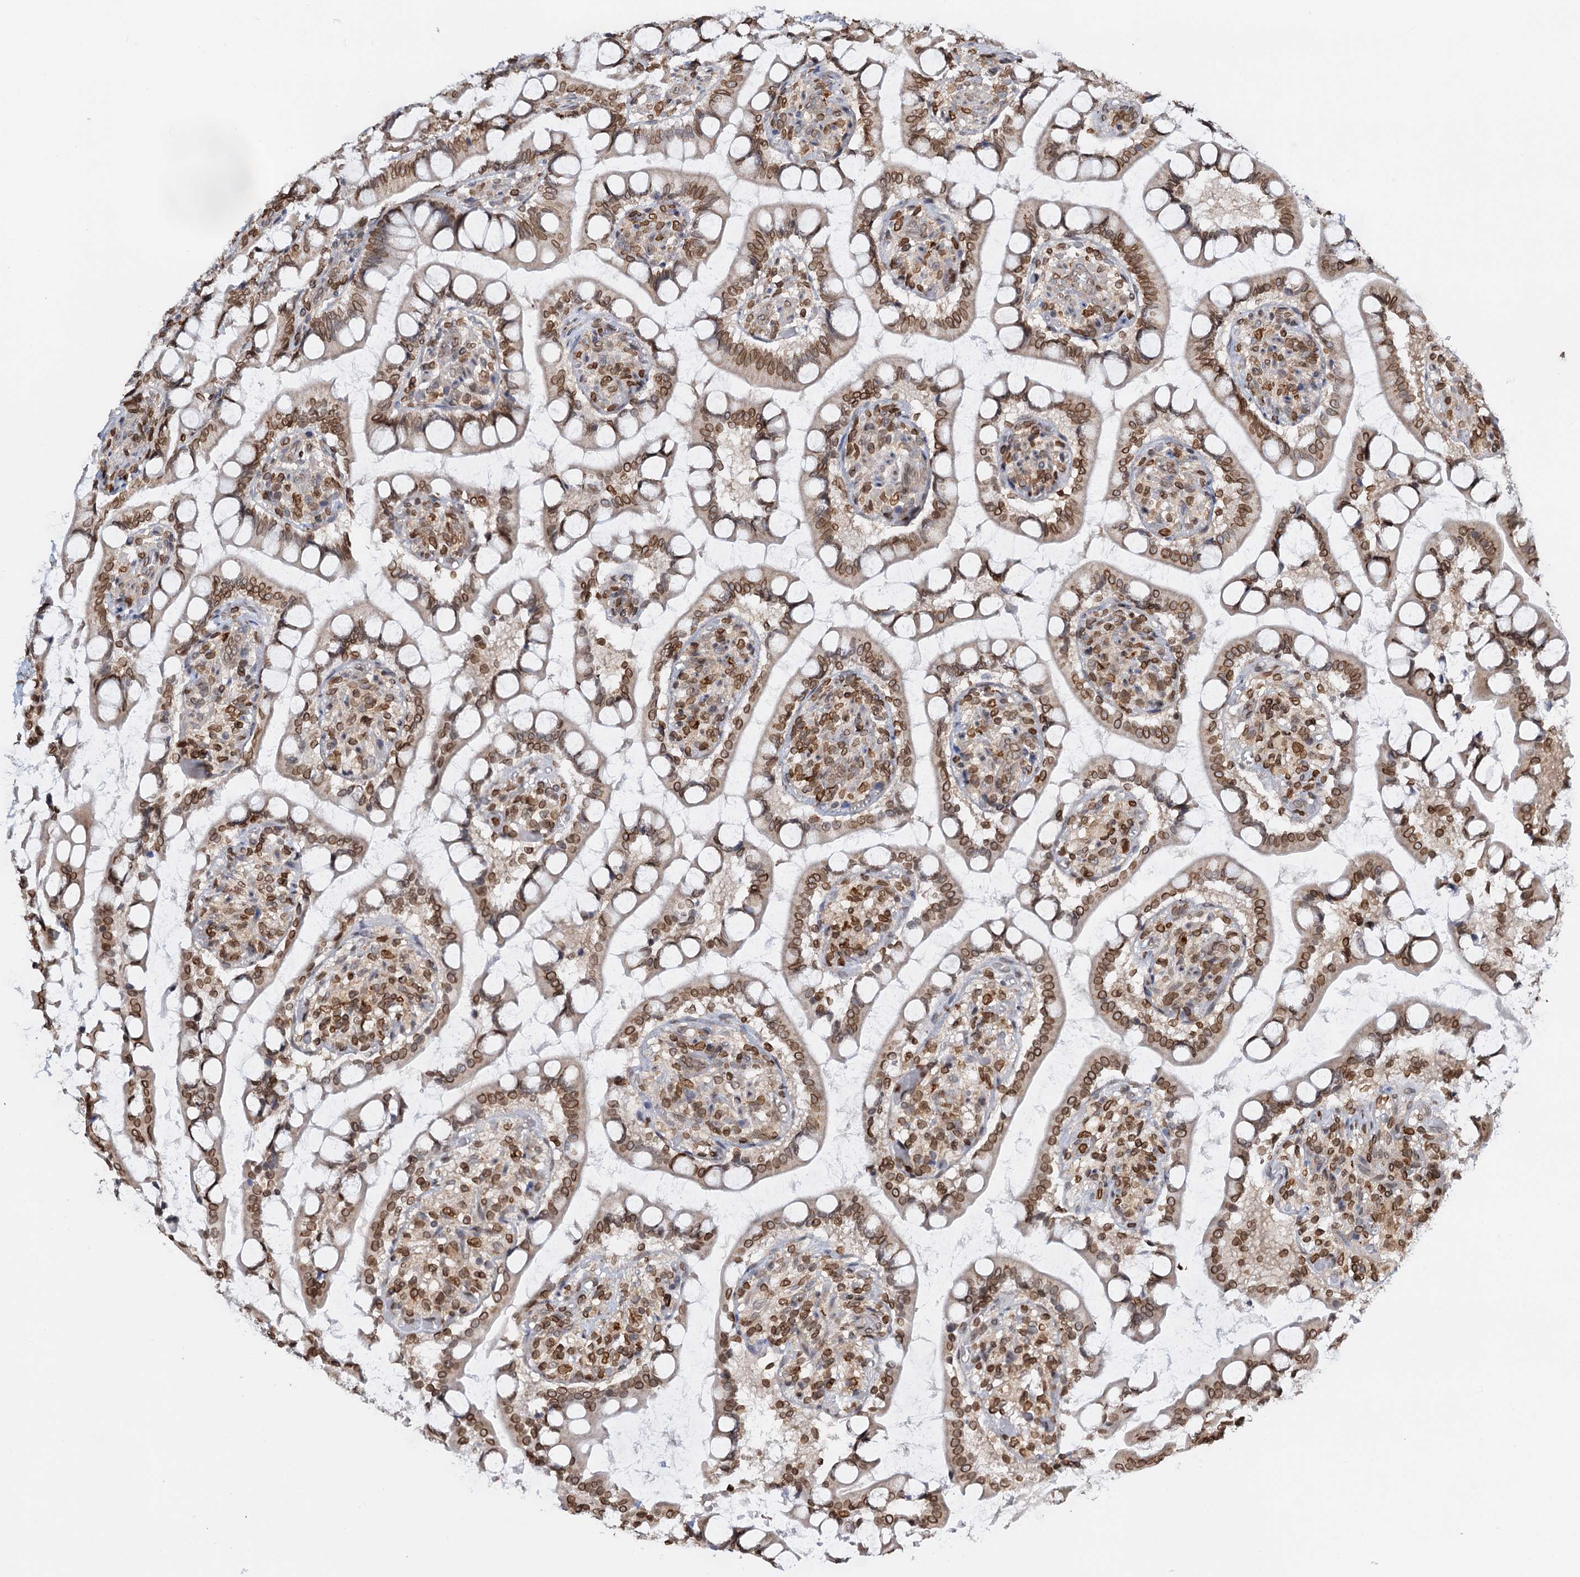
{"staining": {"intensity": "strong", "quantity": ">75%", "location": "nuclear"}, "tissue": "small intestine", "cell_type": "Glandular cells", "image_type": "normal", "snomed": [{"axis": "morphology", "description": "Normal tissue, NOS"}, {"axis": "topography", "description": "Small intestine"}], "caption": "Immunohistochemistry (DAB) staining of unremarkable human small intestine exhibits strong nuclear protein positivity in about >75% of glandular cells.", "gene": "ZC3H13", "patient": {"sex": "male", "age": 52}}